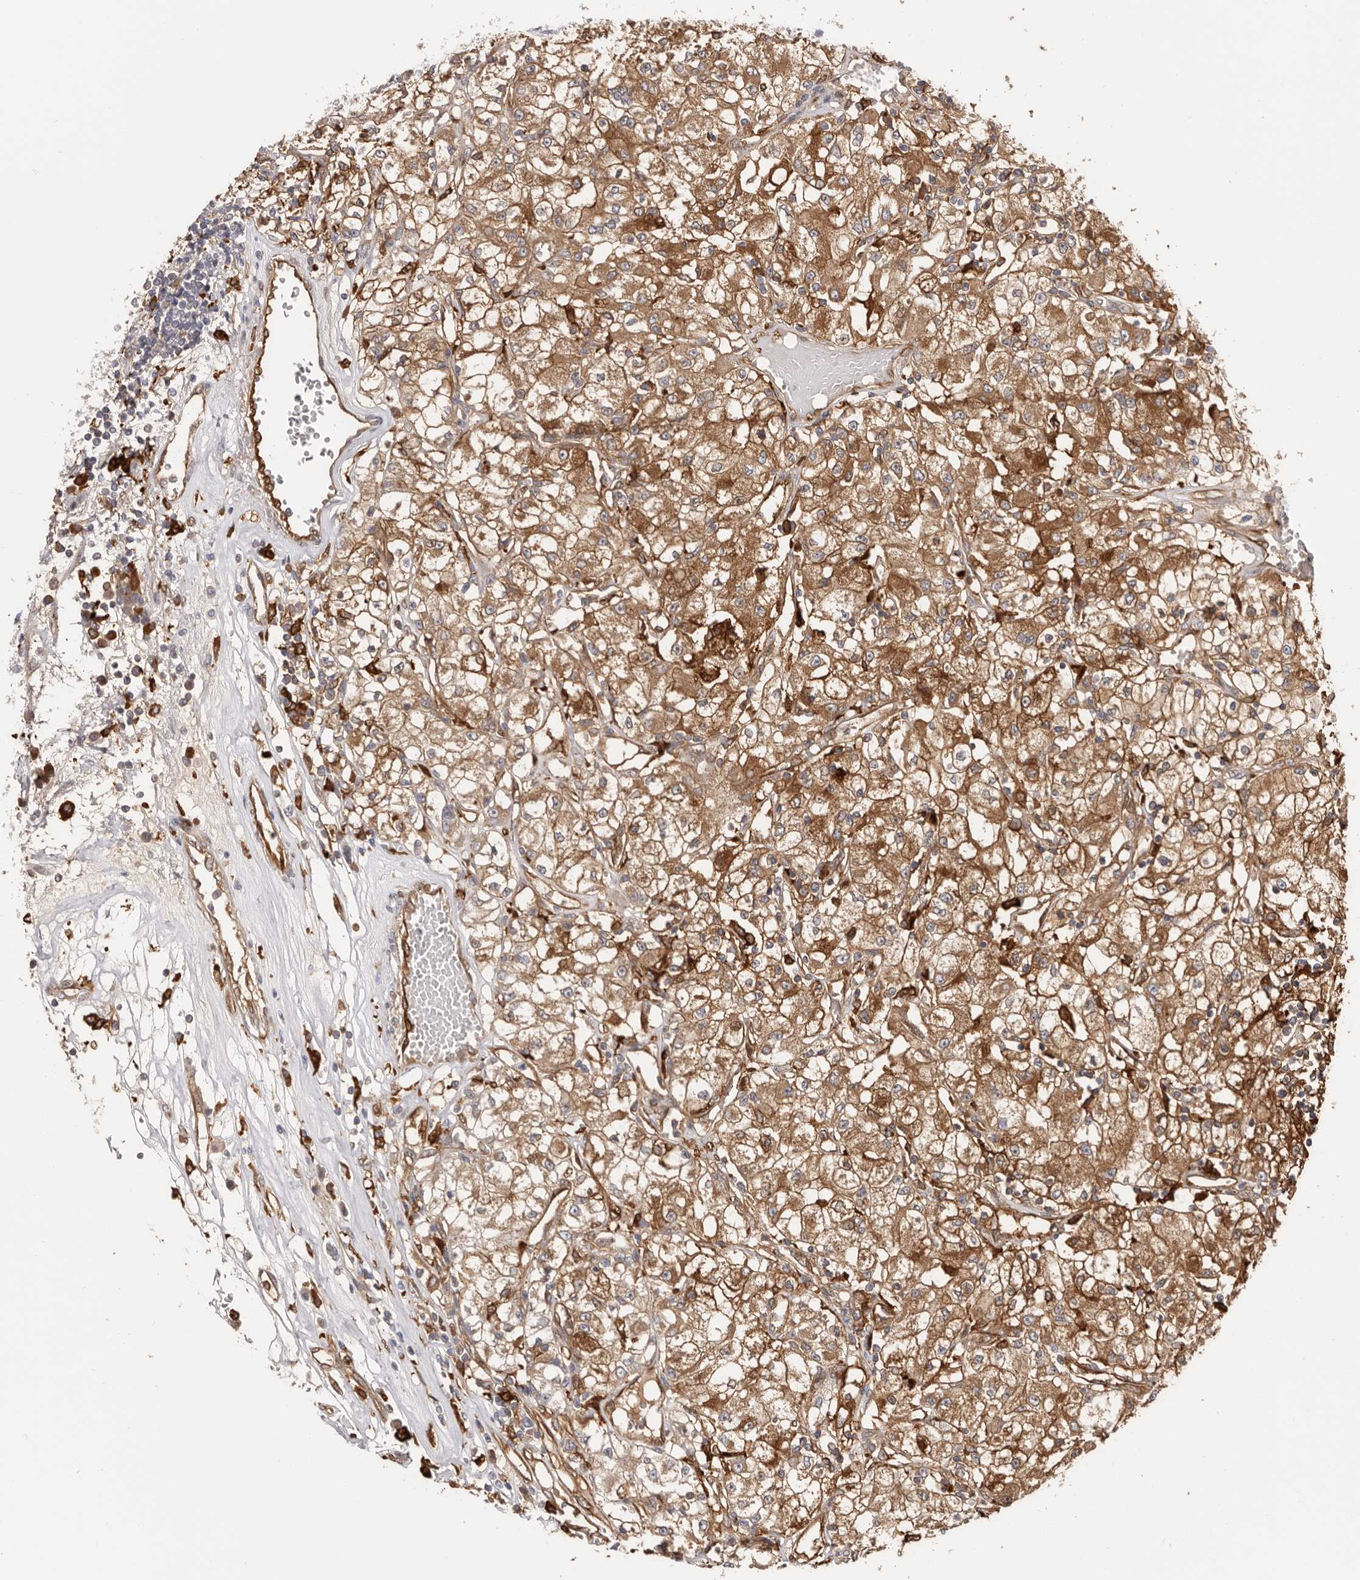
{"staining": {"intensity": "moderate", "quantity": ">75%", "location": "cytoplasmic/membranous"}, "tissue": "renal cancer", "cell_type": "Tumor cells", "image_type": "cancer", "snomed": [{"axis": "morphology", "description": "Adenocarcinoma, NOS"}, {"axis": "topography", "description": "Kidney"}], "caption": "Renal cancer (adenocarcinoma) stained with immunohistochemistry (IHC) reveals moderate cytoplasmic/membranous expression in approximately >75% of tumor cells. The staining is performed using DAB (3,3'-diaminobenzidine) brown chromogen to label protein expression. The nuclei are counter-stained blue using hematoxylin.", "gene": "LAP3", "patient": {"sex": "female", "age": 59}}